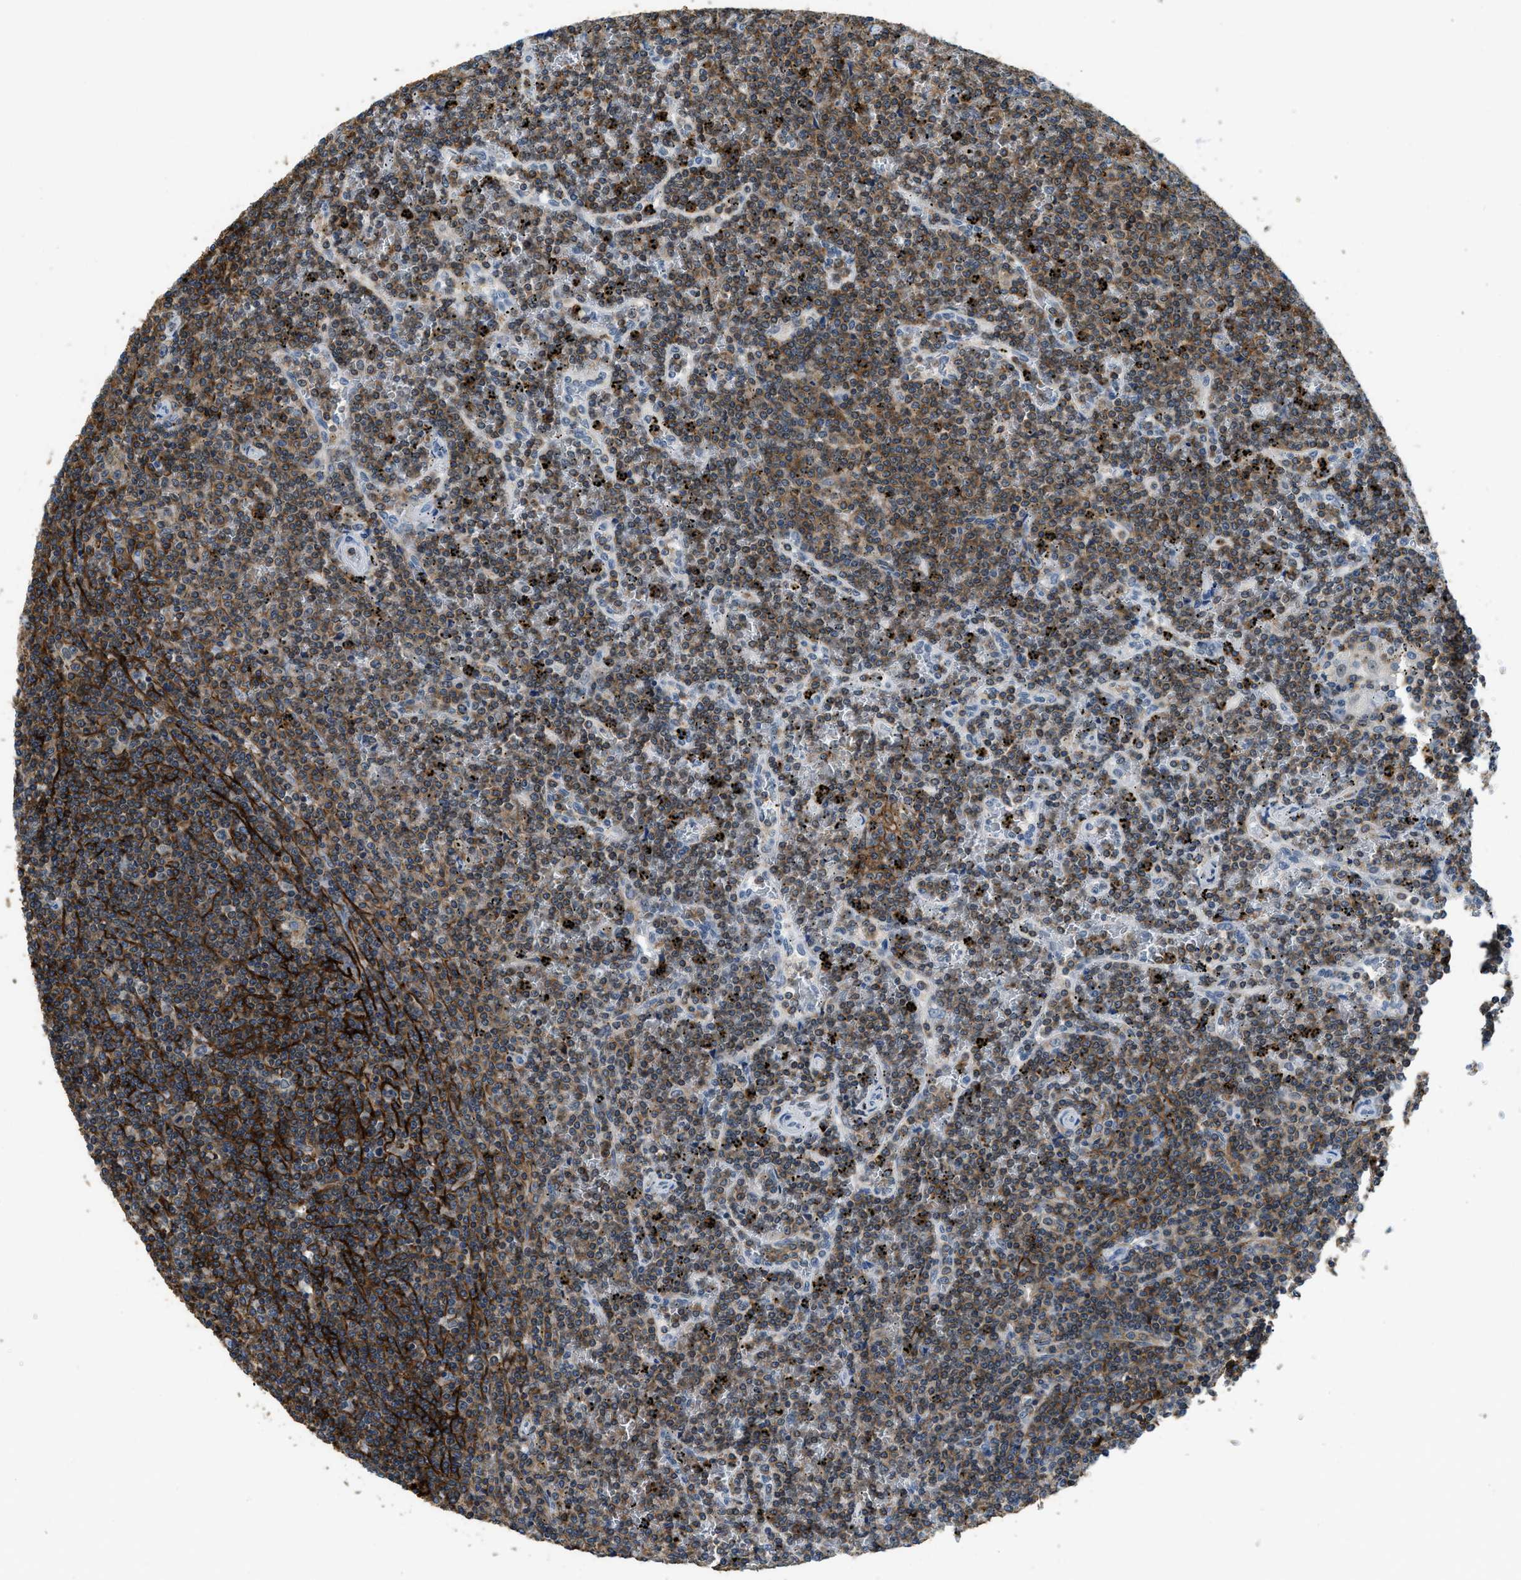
{"staining": {"intensity": "moderate", "quantity": ">75%", "location": "cytoplasmic/membranous"}, "tissue": "lymphoma", "cell_type": "Tumor cells", "image_type": "cancer", "snomed": [{"axis": "morphology", "description": "Malignant lymphoma, non-Hodgkin's type, Low grade"}, {"axis": "topography", "description": "Spleen"}], "caption": "About >75% of tumor cells in human lymphoma show moderate cytoplasmic/membranous protein positivity as visualized by brown immunohistochemical staining.", "gene": "FAM151A", "patient": {"sex": "female", "age": 19}}